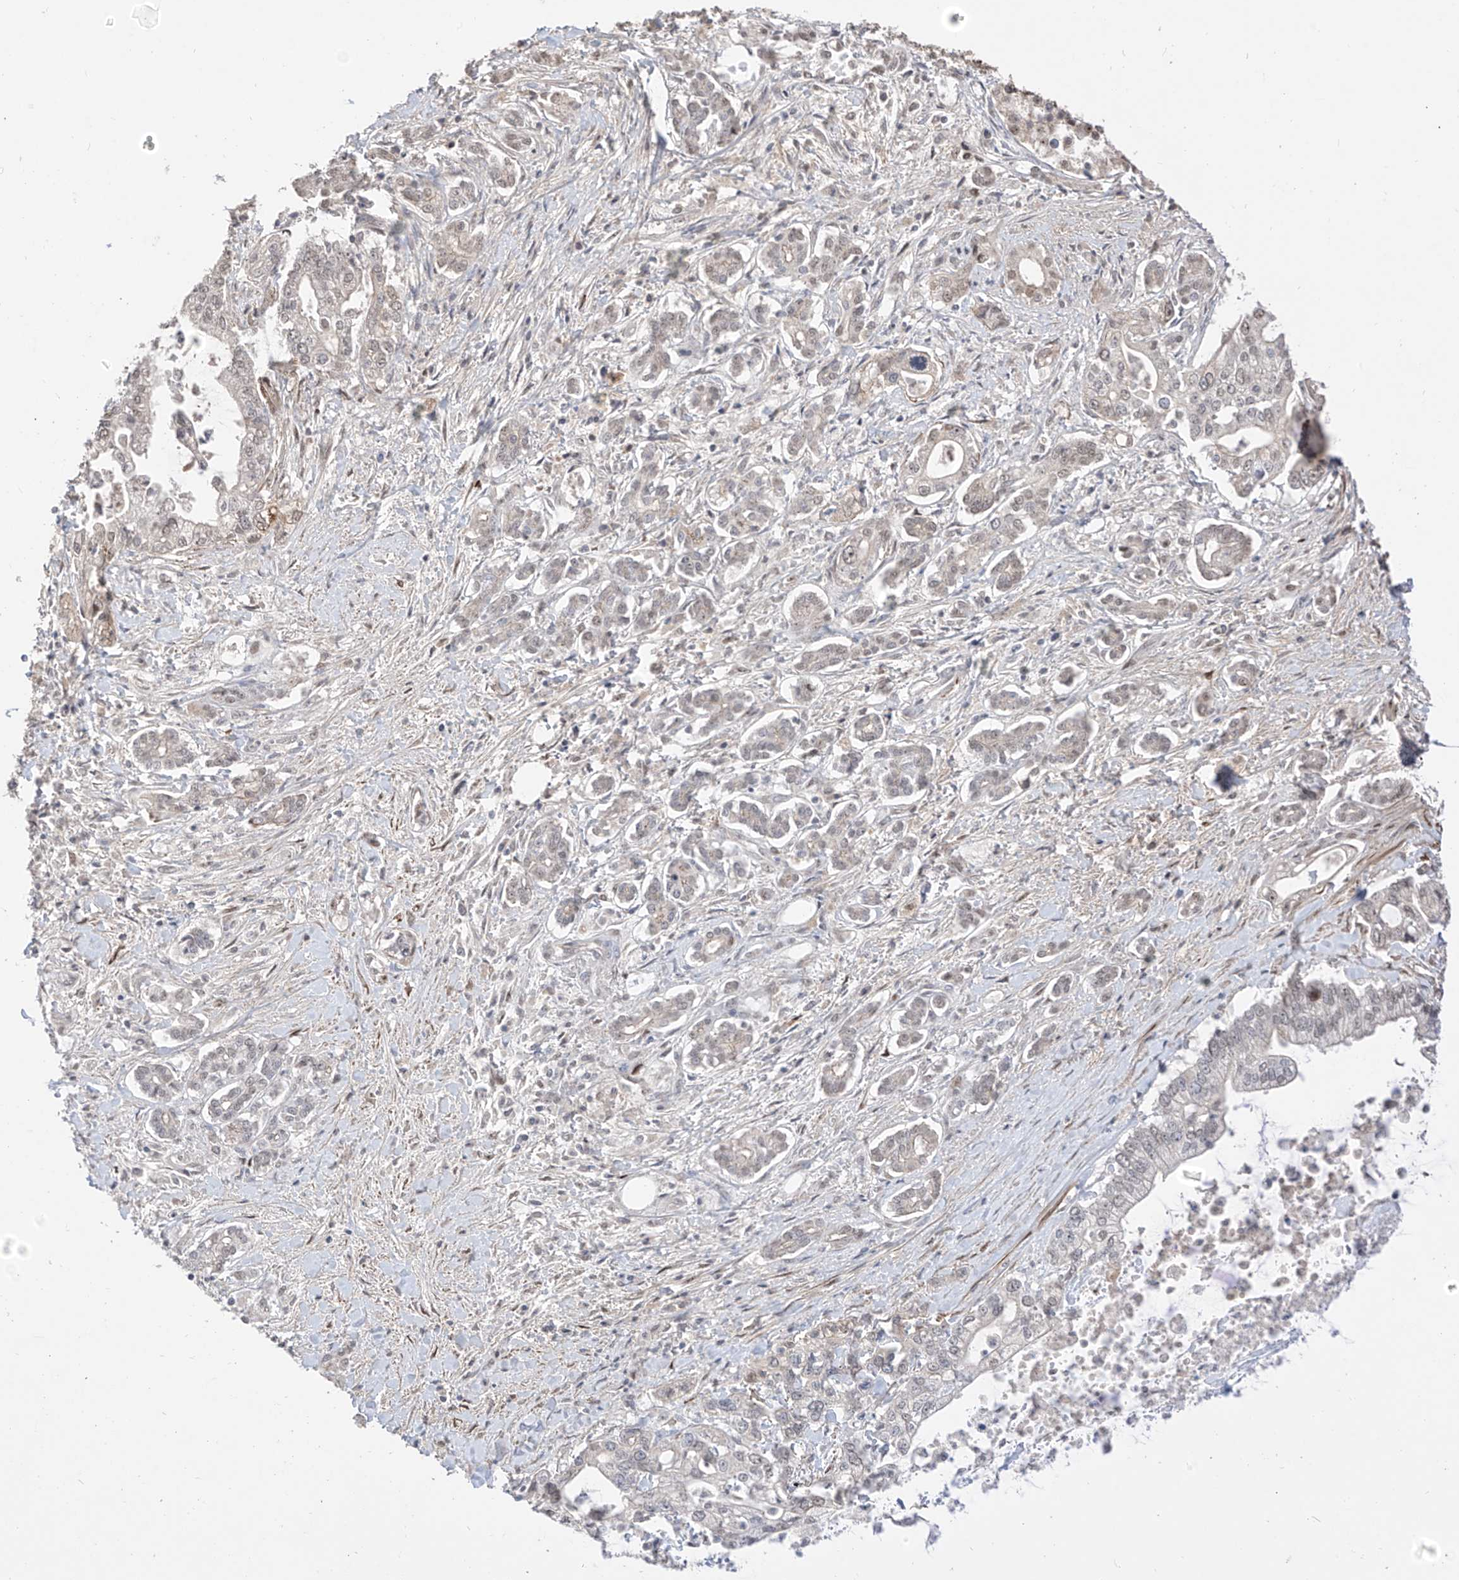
{"staining": {"intensity": "negative", "quantity": "none", "location": "none"}, "tissue": "pancreatic cancer", "cell_type": "Tumor cells", "image_type": "cancer", "snomed": [{"axis": "morphology", "description": "Adenocarcinoma, NOS"}, {"axis": "topography", "description": "Pancreas"}], "caption": "A micrograph of human pancreatic cancer is negative for staining in tumor cells. (Stains: DAB (3,3'-diaminobenzidine) immunohistochemistry with hematoxylin counter stain, Microscopy: brightfield microscopy at high magnification).", "gene": "LATS1", "patient": {"sex": "male", "age": 69}}